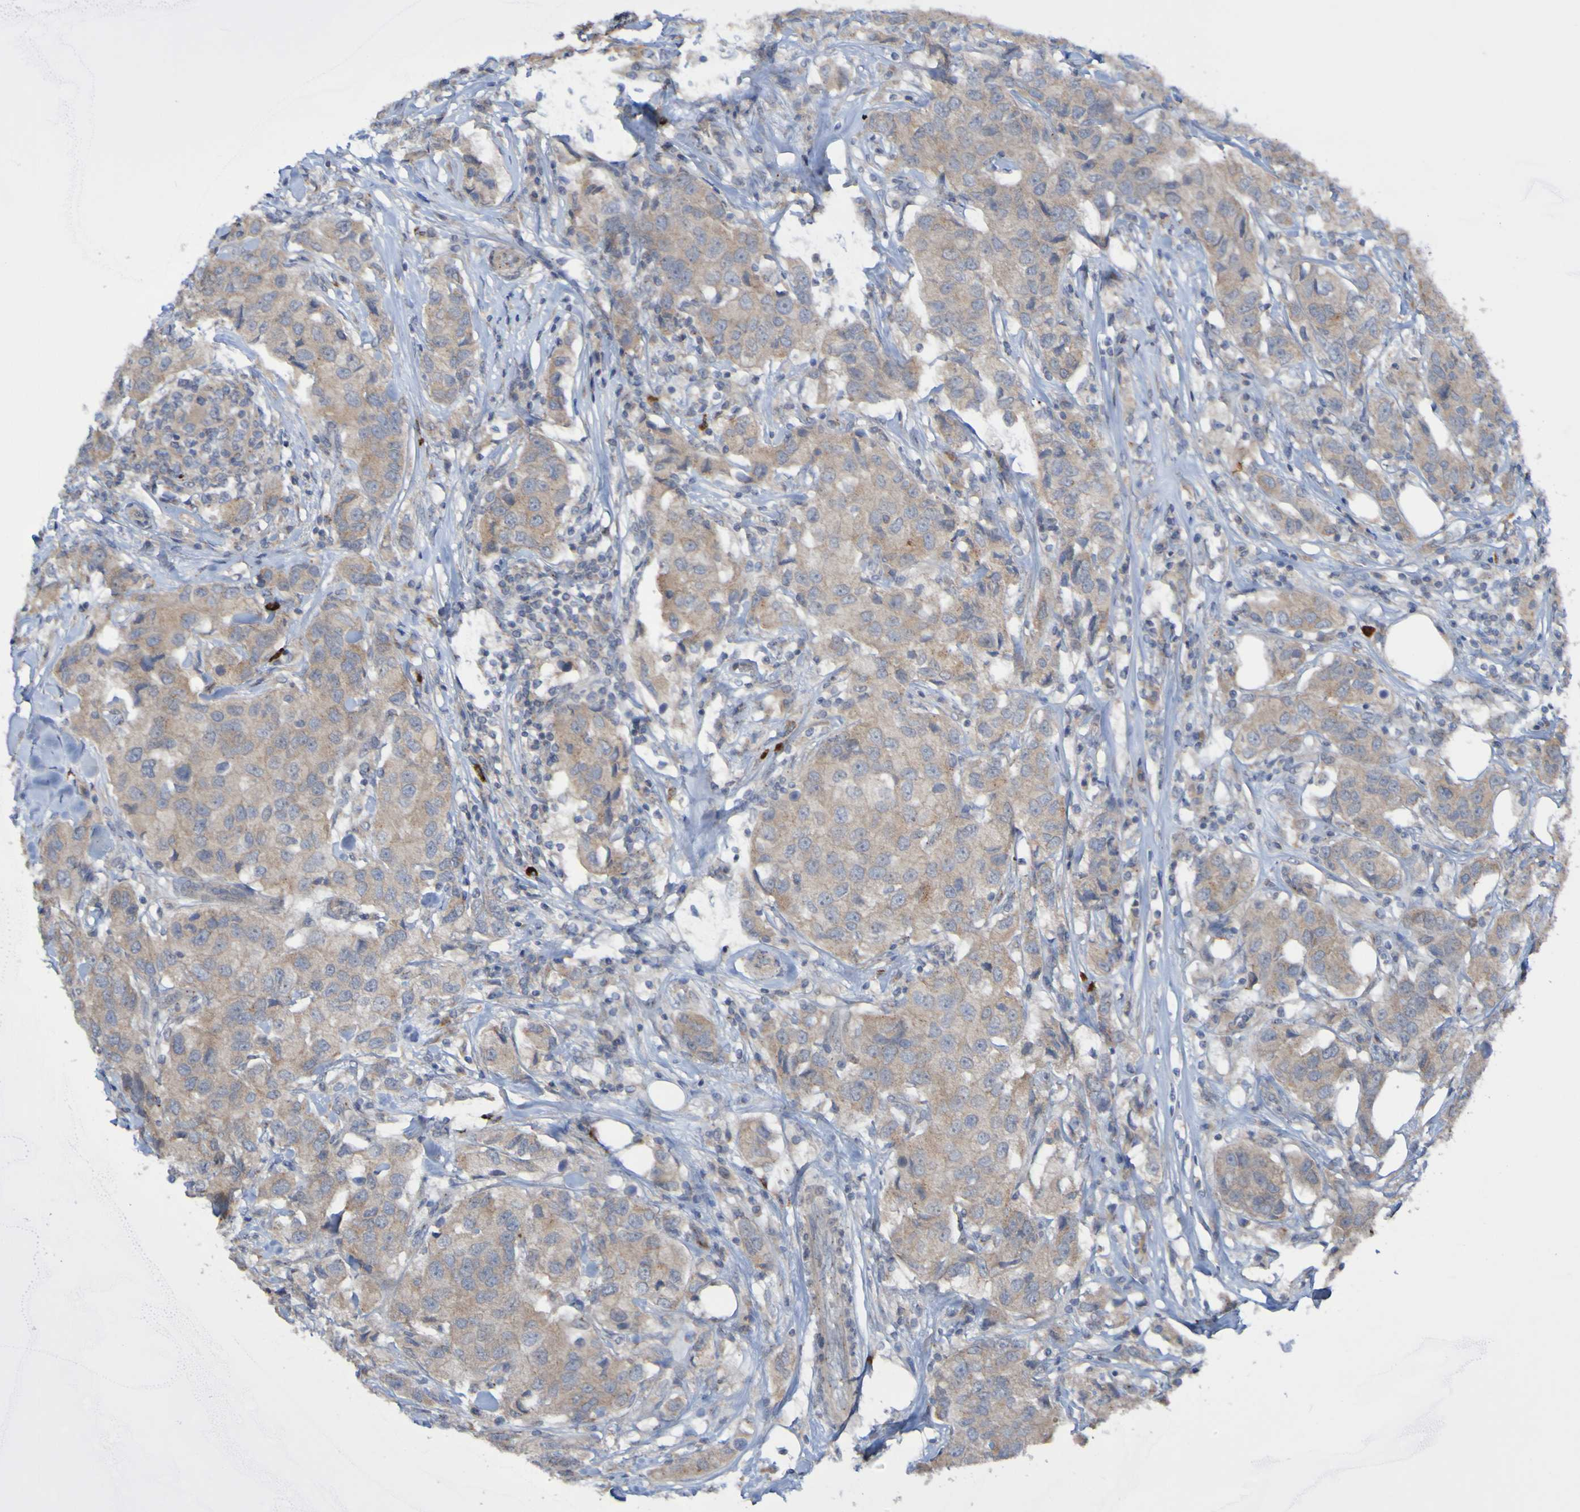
{"staining": {"intensity": "weak", "quantity": ">75%", "location": "cytoplasmic/membranous"}, "tissue": "breast cancer", "cell_type": "Tumor cells", "image_type": "cancer", "snomed": [{"axis": "morphology", "description": "Duct carcinoma"}, {"axis": "topography", "description": "Breast"}], "caption": "Brown immunohistochemical staining in breast invasive ductal carcinoma demonstrates weak cytoplasmic/membranous expression in approximately >75% of tumor cells.", "gene": "ANGPT4", "patient": {"sex": "female", "age": 80}}